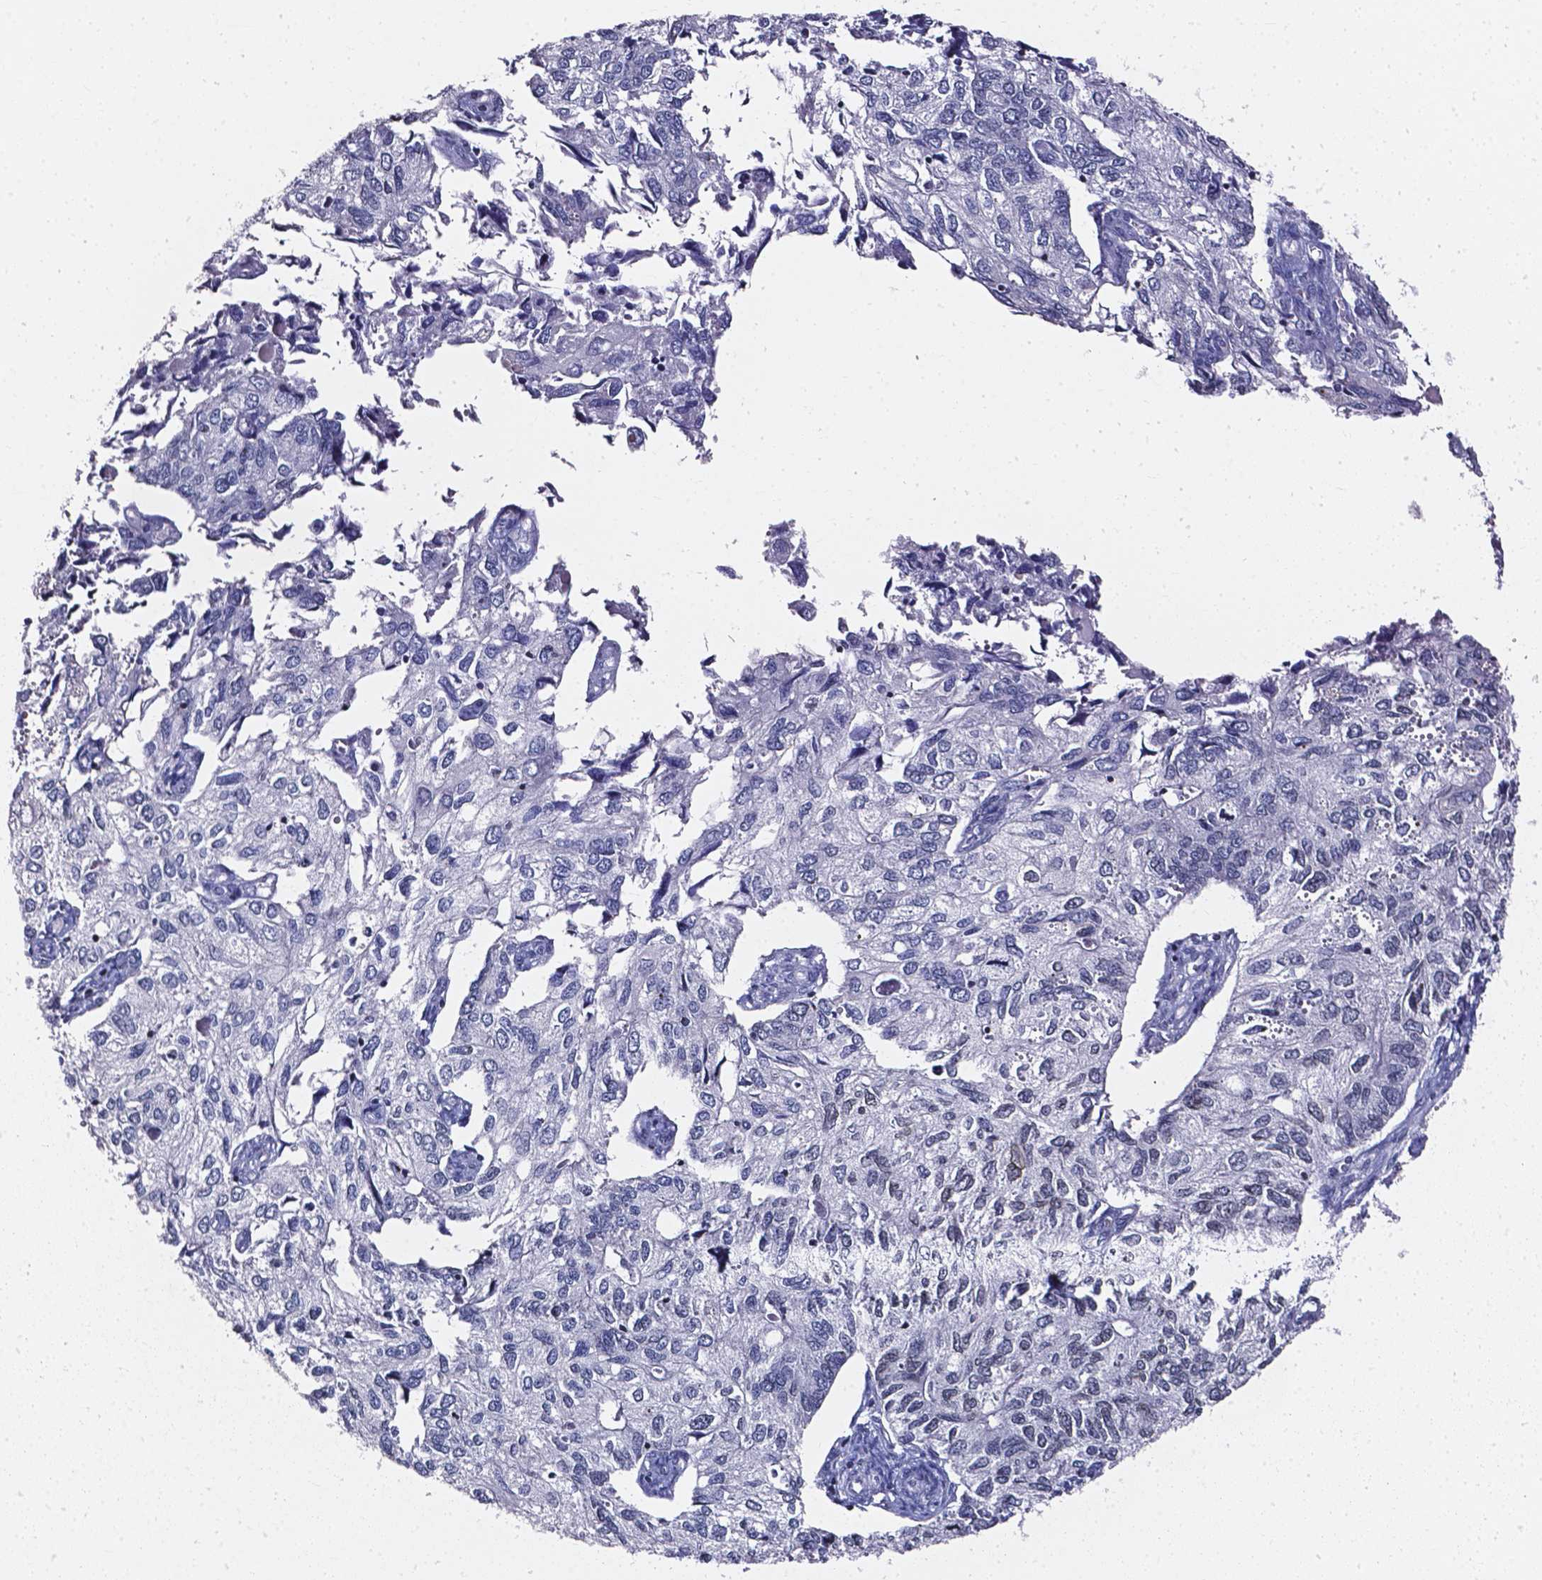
{"staining": {"intensity": "negative", "quantity": "none", "location": "none"}, "tissue": "endometrial cancer", "cell_type": "Tumor cells", "image_type": "cancer", "snomed": [{"axis": "morphology", "description": "Carcinoma, NOS"}, {"axis": "topography", "description": "Uterus"}], "caption": "There is no significant staining in tumor cells of endometrial cancer (carcinoma).", "gene": "AKR1B10", "patient": {"sex": "female", "age": 76}}